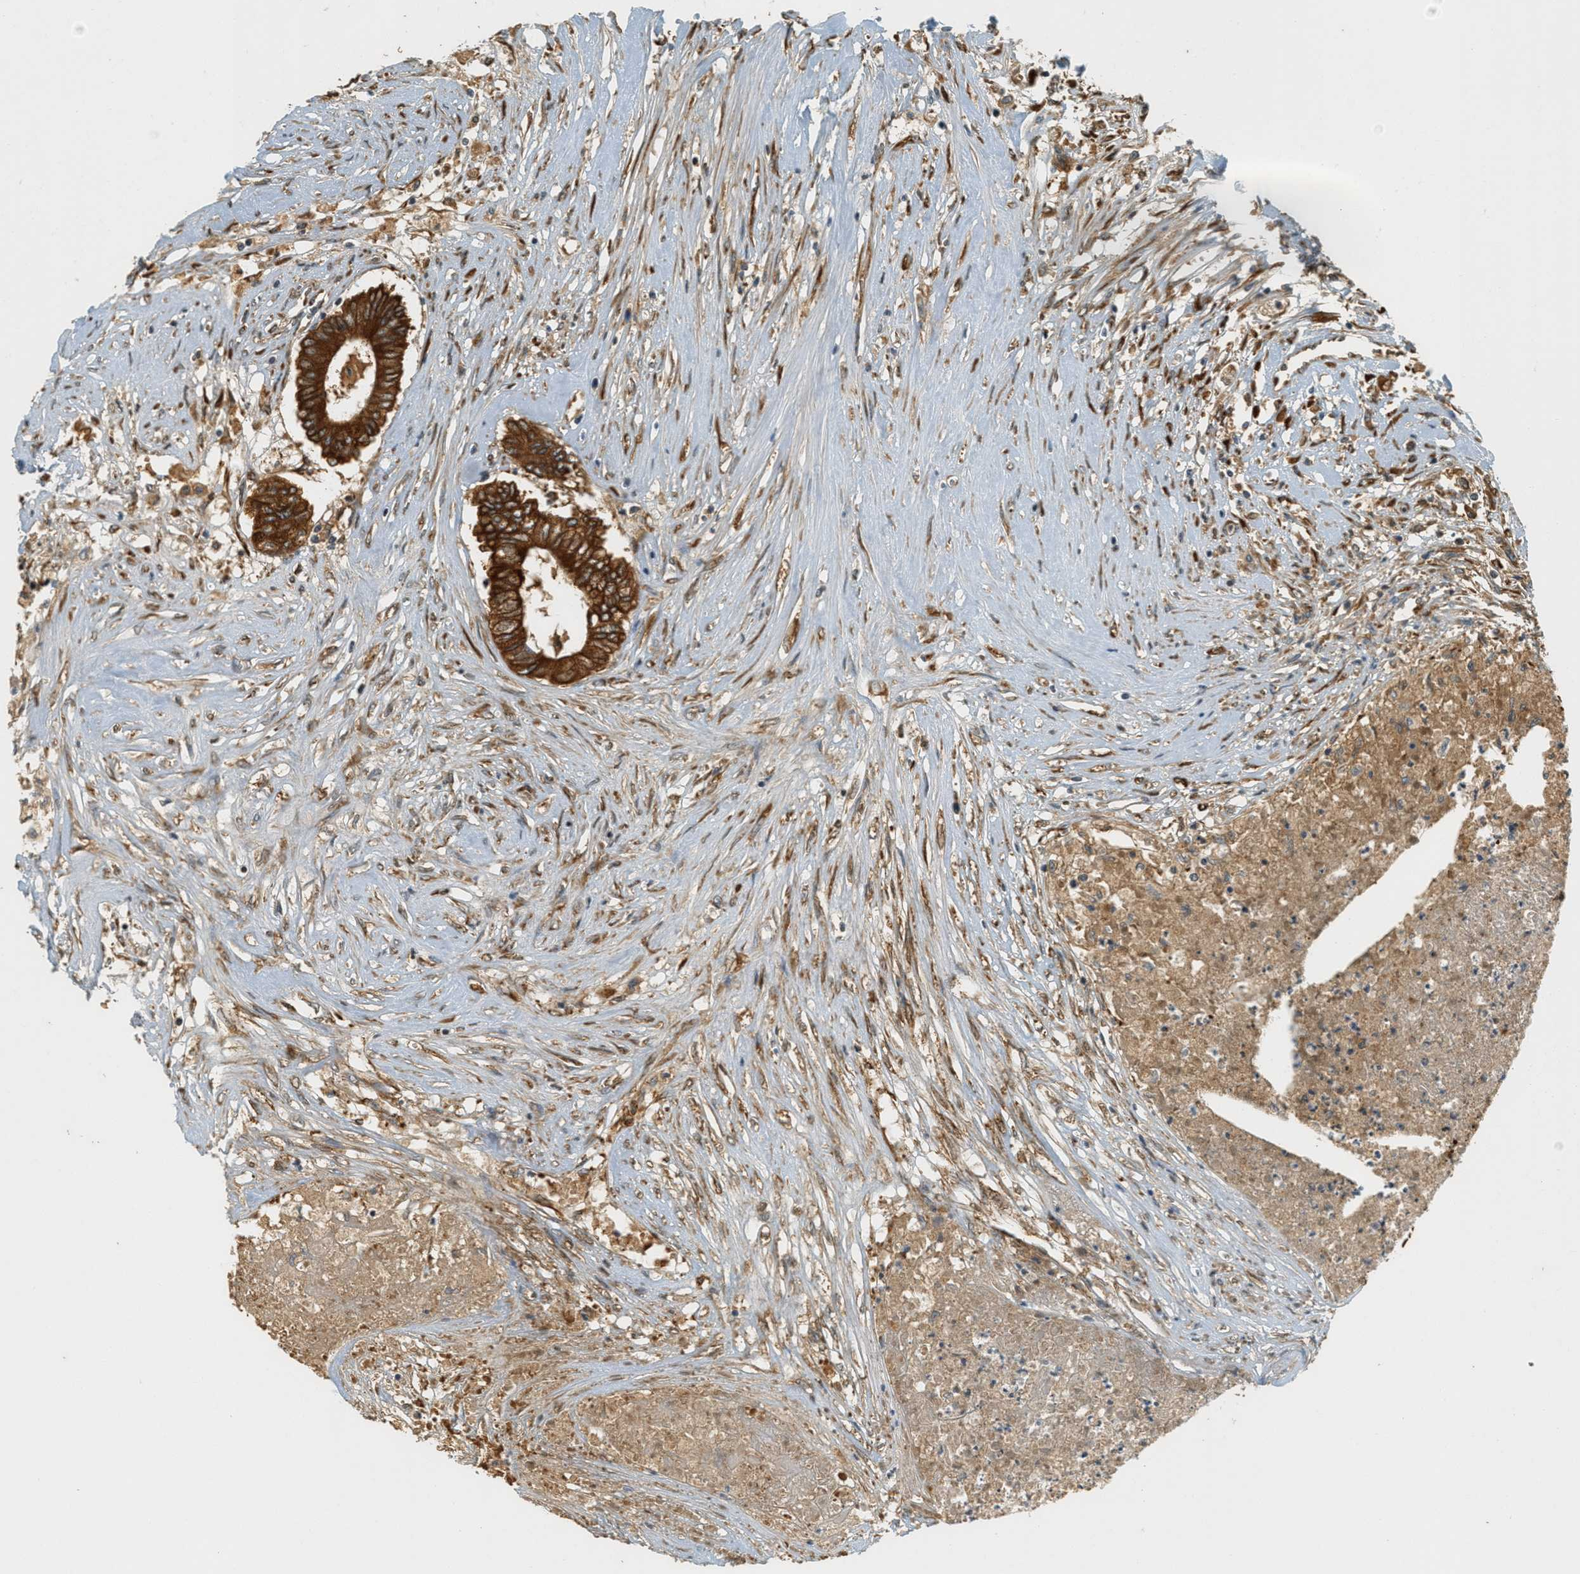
{"staining": {"intensity": "strong", "quantity": ">75%", "location": "cytoplasmic/membranous"}, "tissue": "colorectal cancer", "cell_type": "Tumor cells", "image_type": "cancer", "snomed": [{"axis": "morphology", "description": "Adenocarcinoma, NOS"}, {"axis": "topography", "description": "Rectum"}], "caption": "A high-resolution image shows immunohistochemistry staining of colorectal adenocarcinoma, which shows strong cytoplasmic/membranous positivity in approximately >75% of tumor cells.", "gene": "PDK1", "patient": {"sex": "male", "age": 63}}